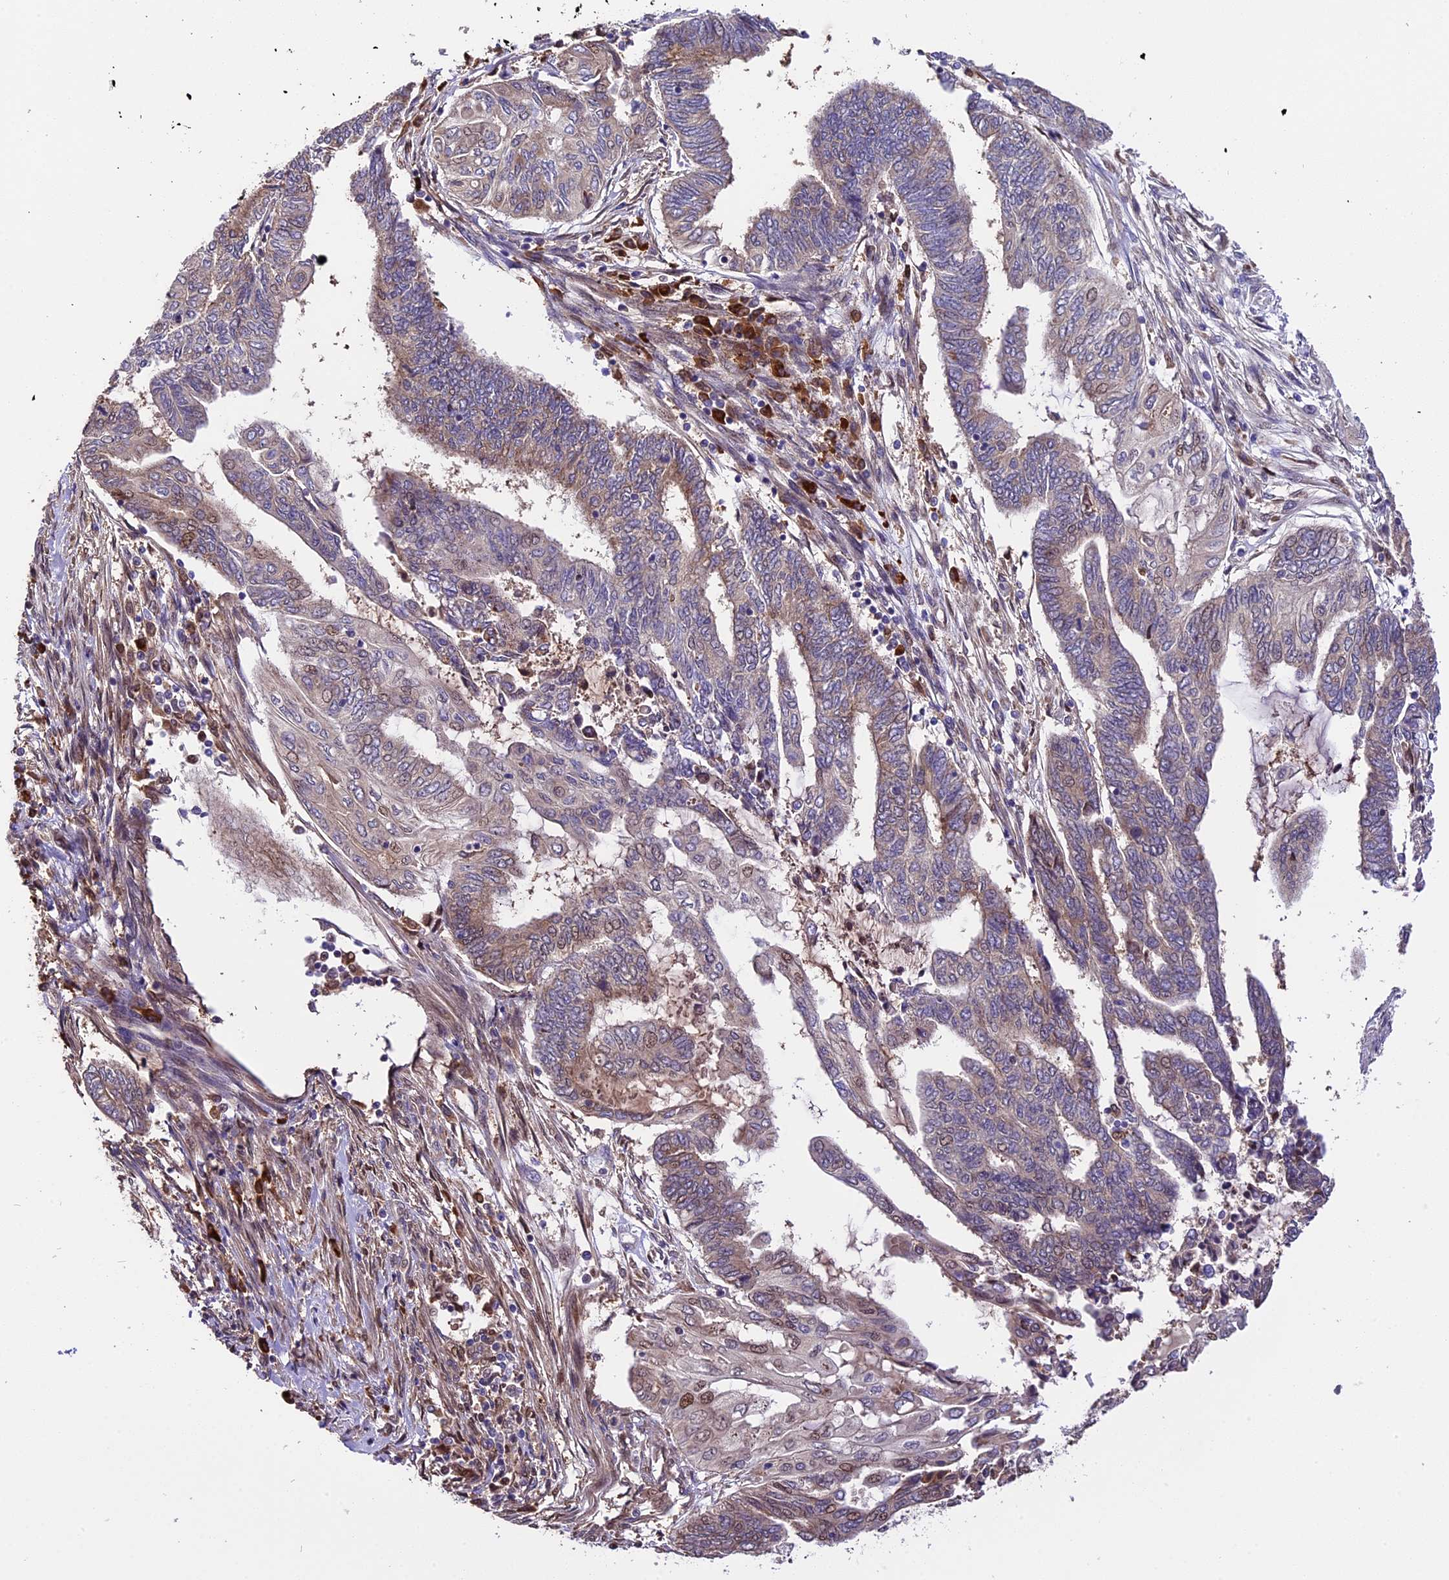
{"staining": {"intensity": "moderate", "quantity": "<25%", "location": "cytoplasmic/membranous,nuclear"}, "tissue": "endometrial cancer", "cell_type": "Tumor cells", "image_type": "cancer", "snomed": [{"axis": "morphology", "description": "Adenocarcinoma, NOS"}, {"axis": "topography", "description": "Uterus"}, {"axis": "topography", "description": "Endometrium"}], "caption": "Protein expression analysis of human endometrial adenocarcinoma reveals moderate cytoplasmic/membranous and nuclear expression in approximately <25% of tumor cells.", "gene": "HERPUD1", "patient": {"sex": "female", "age": 70}}